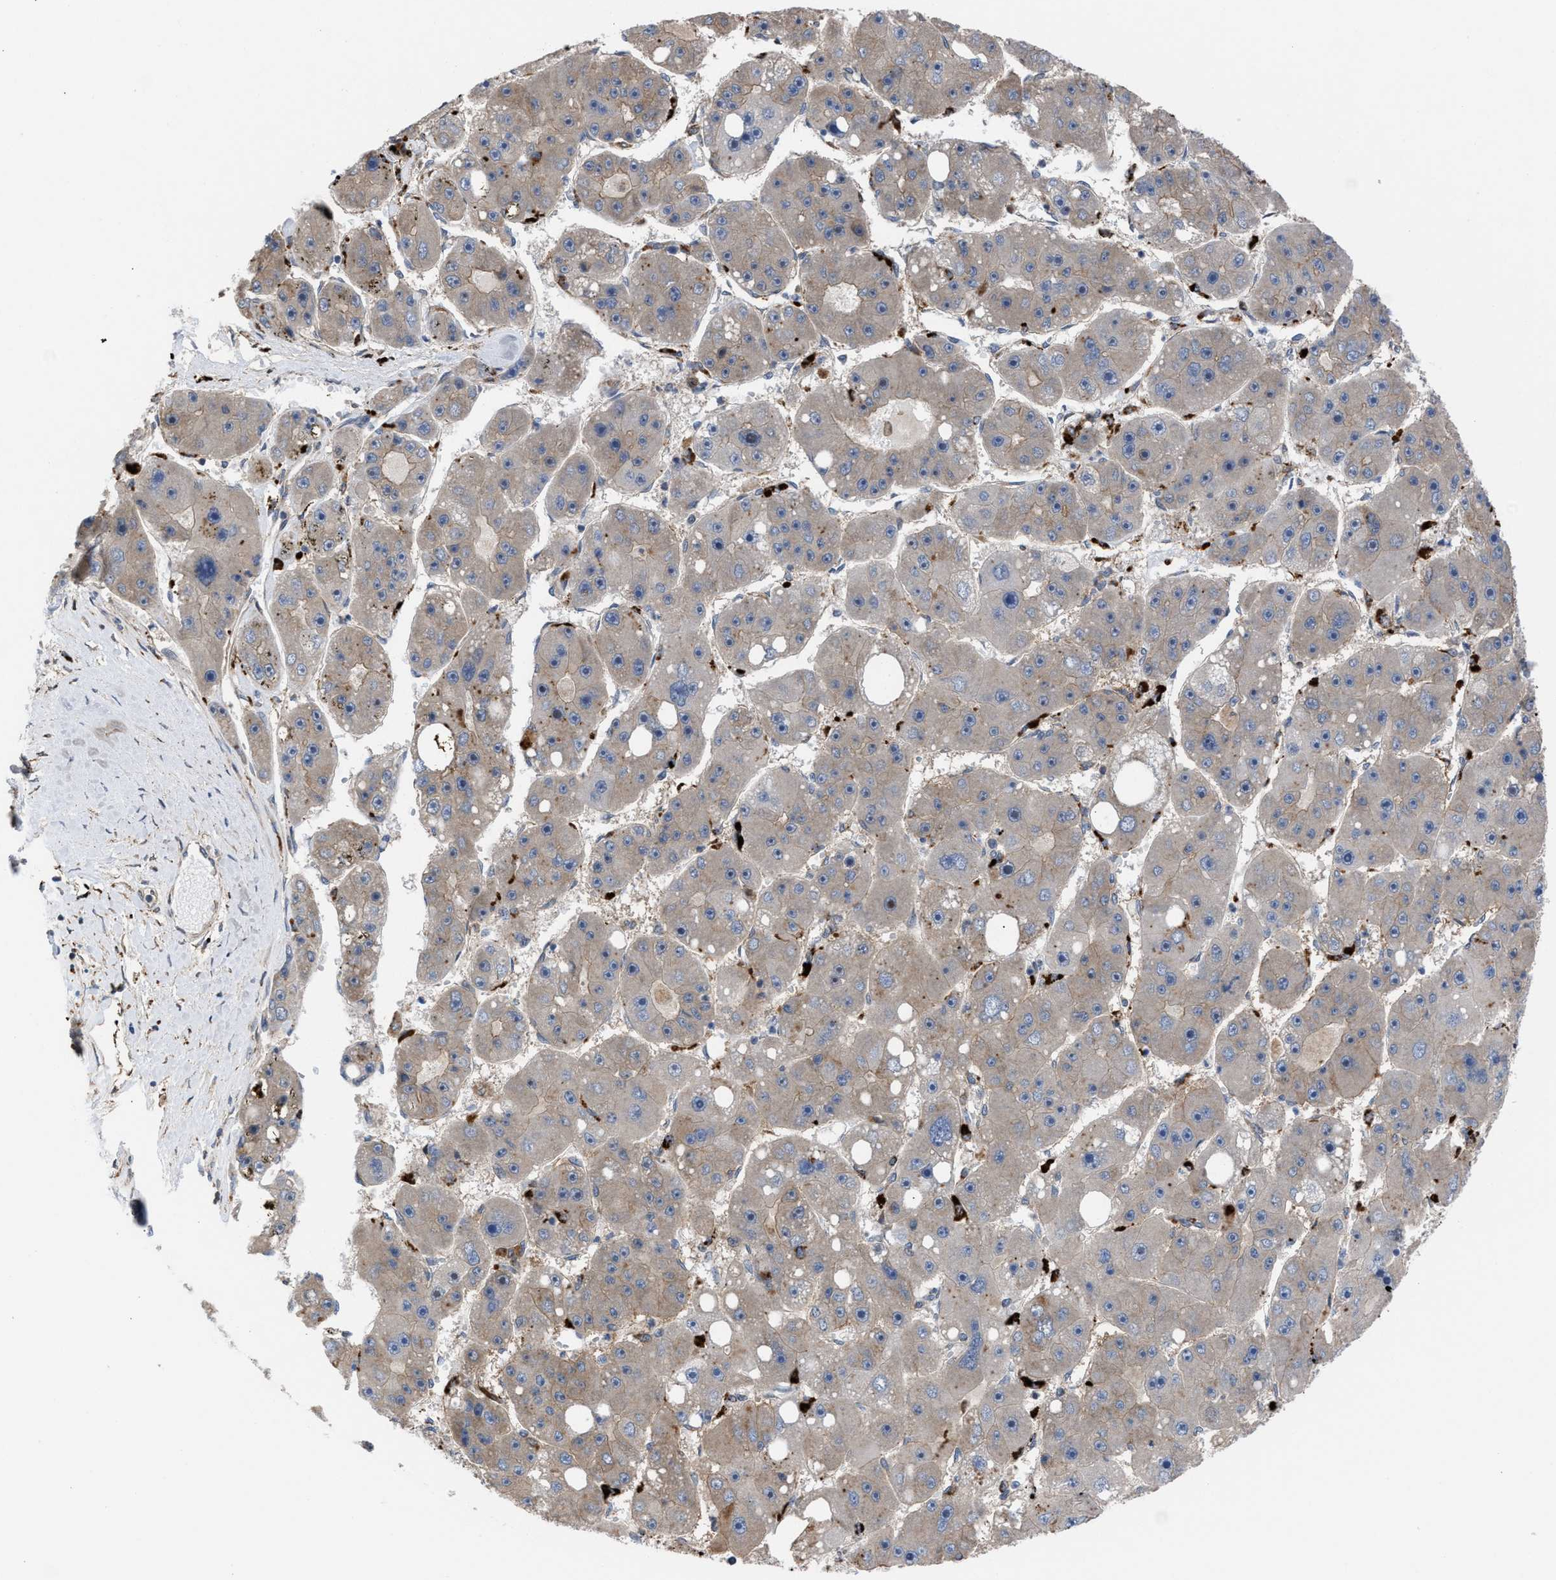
{"staining": {"intensity": "weak", "quantity": "<25%", "location": "cytoplasmic/membranous"}, "tissue": "liver cancer", "cell_type": "Tumor cells", "image_type": "cancer", "snomed": [{"axis": "morphology", "description": "Carcinoma, Hepatocellular, NOS"}, {"axis": "topography", "description": "Liver"}], "caption": "An immunohistochemistry histopathology image of liver cancer is shown. There is no staining in tumor cells of liver cancer. (IHC, brightfield microscopy, high magnification).", "gene": "TP53BP2", "patient": {"sex": "female", "age": 61}}